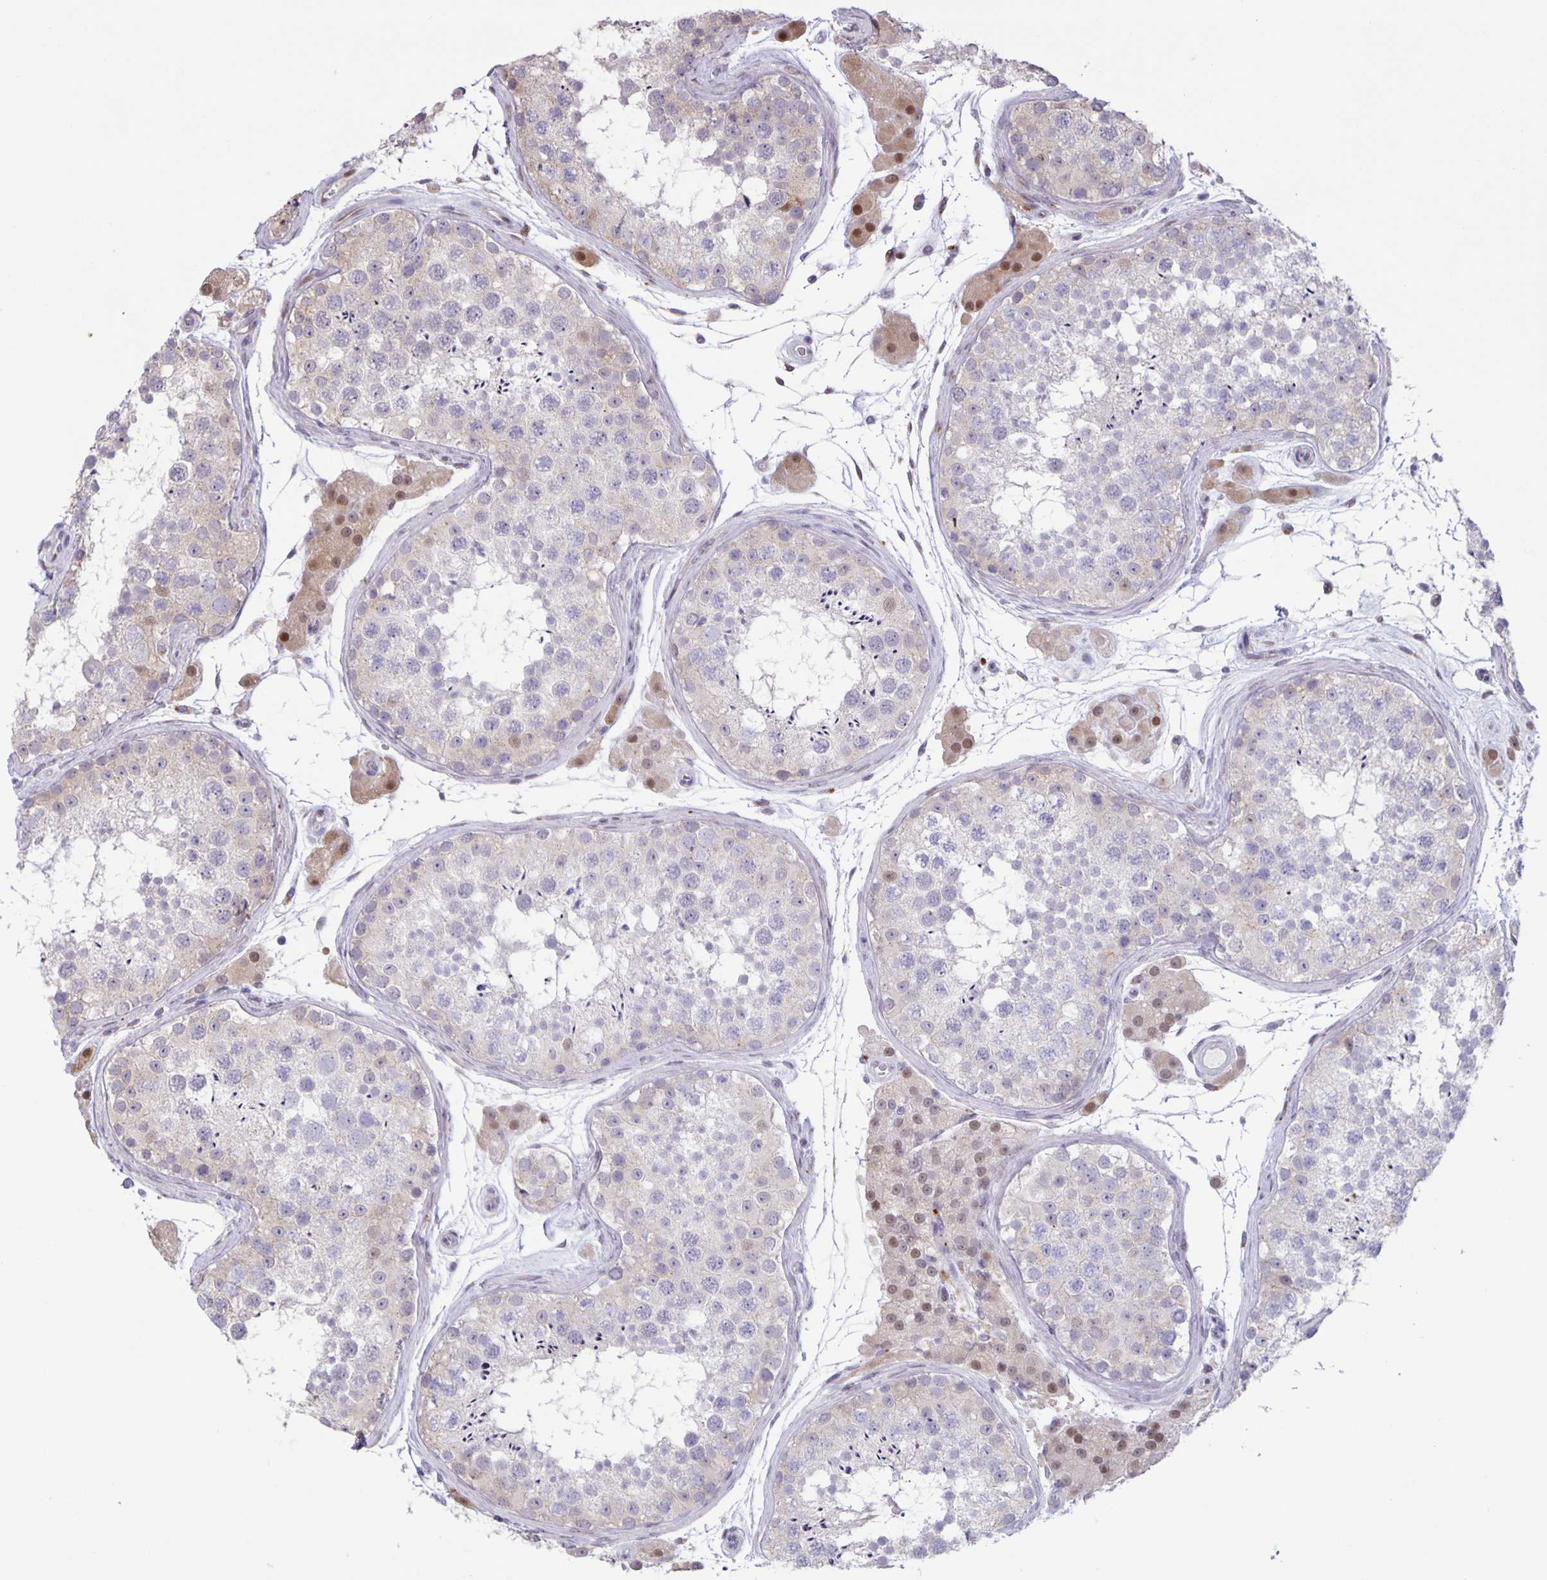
{"staining": {"intensity": "weak", "quantity": "<25%", "location": "cytoplasmic/membranous"}, "tissue": "testis", "cell_type": "Cells in seminiferous ducts", "image_type": "normal", "snomed": [{"axis": "morphology", "description": "Normal tissue, NOS"}, {"axis": "topography", "description": "Testis"}], "caption": "A high-resolution micrograph shows IHC staining of unremarkable testis, which reveals no significant positivity in cells in seminiferous ducts.", "gene": "MAPK12", "patient": {"sex": "male", "age": 41}}